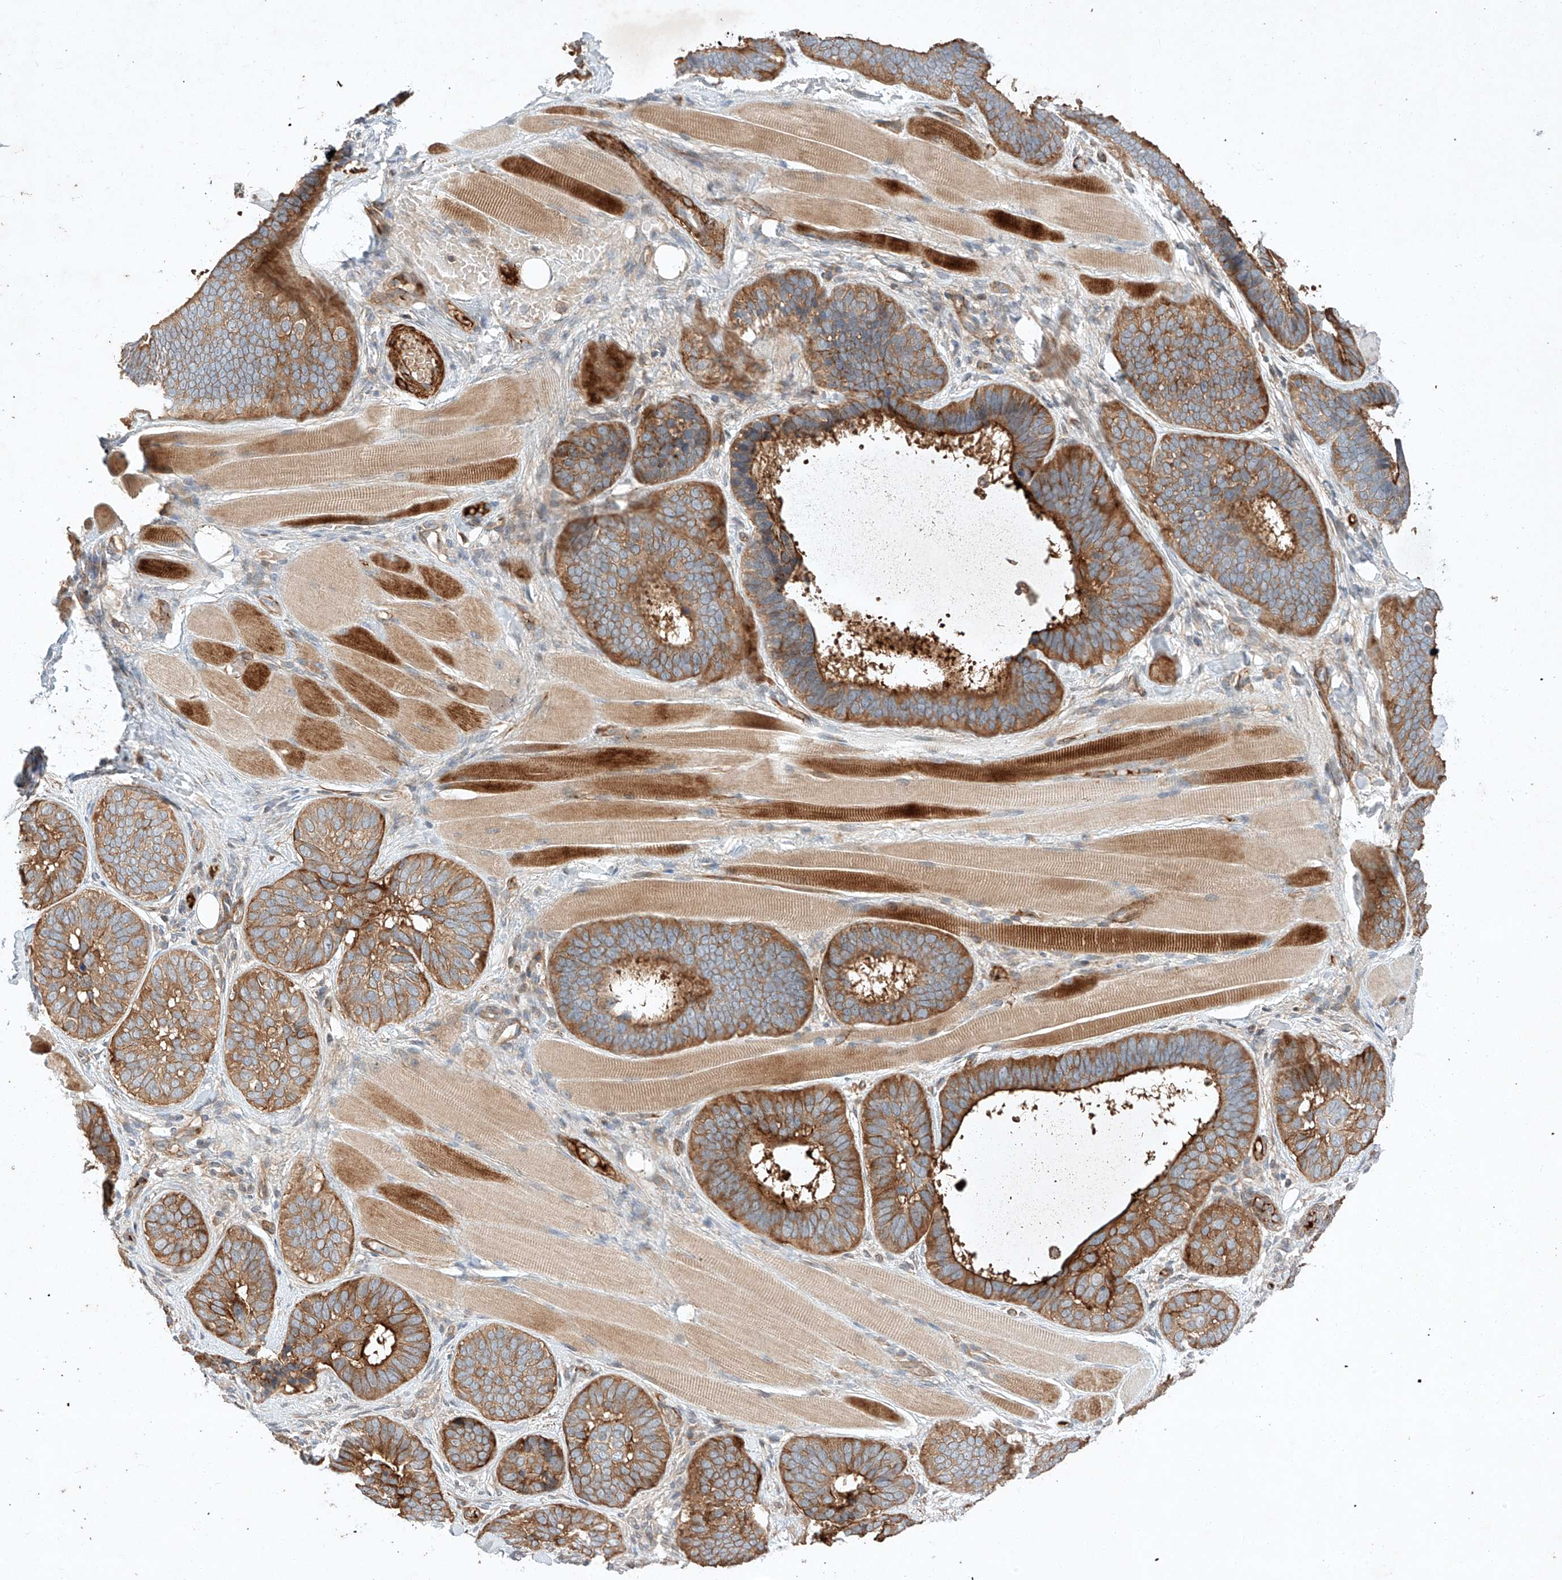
{"staining": {"intensity": "strong", "quantity": ">75%", "location": "cytoplasmic/membranous"}, "tissue": "skin cancer", "cell_type": "Tumor cells", "image_type": "cancer", "snomed": [{"axis": "morphology", "description": "Basal cell carcinoma"}, {"axis": "topography", "description": "Skin"}], "caption": "An image of basal cell carcinoma (skin) stained for a protein reveals strong cytoplasmic/membranous brown staining in tumor cells.", "gene": "ARHGAP33", "patient": {"sex": "male", "age": 62}}